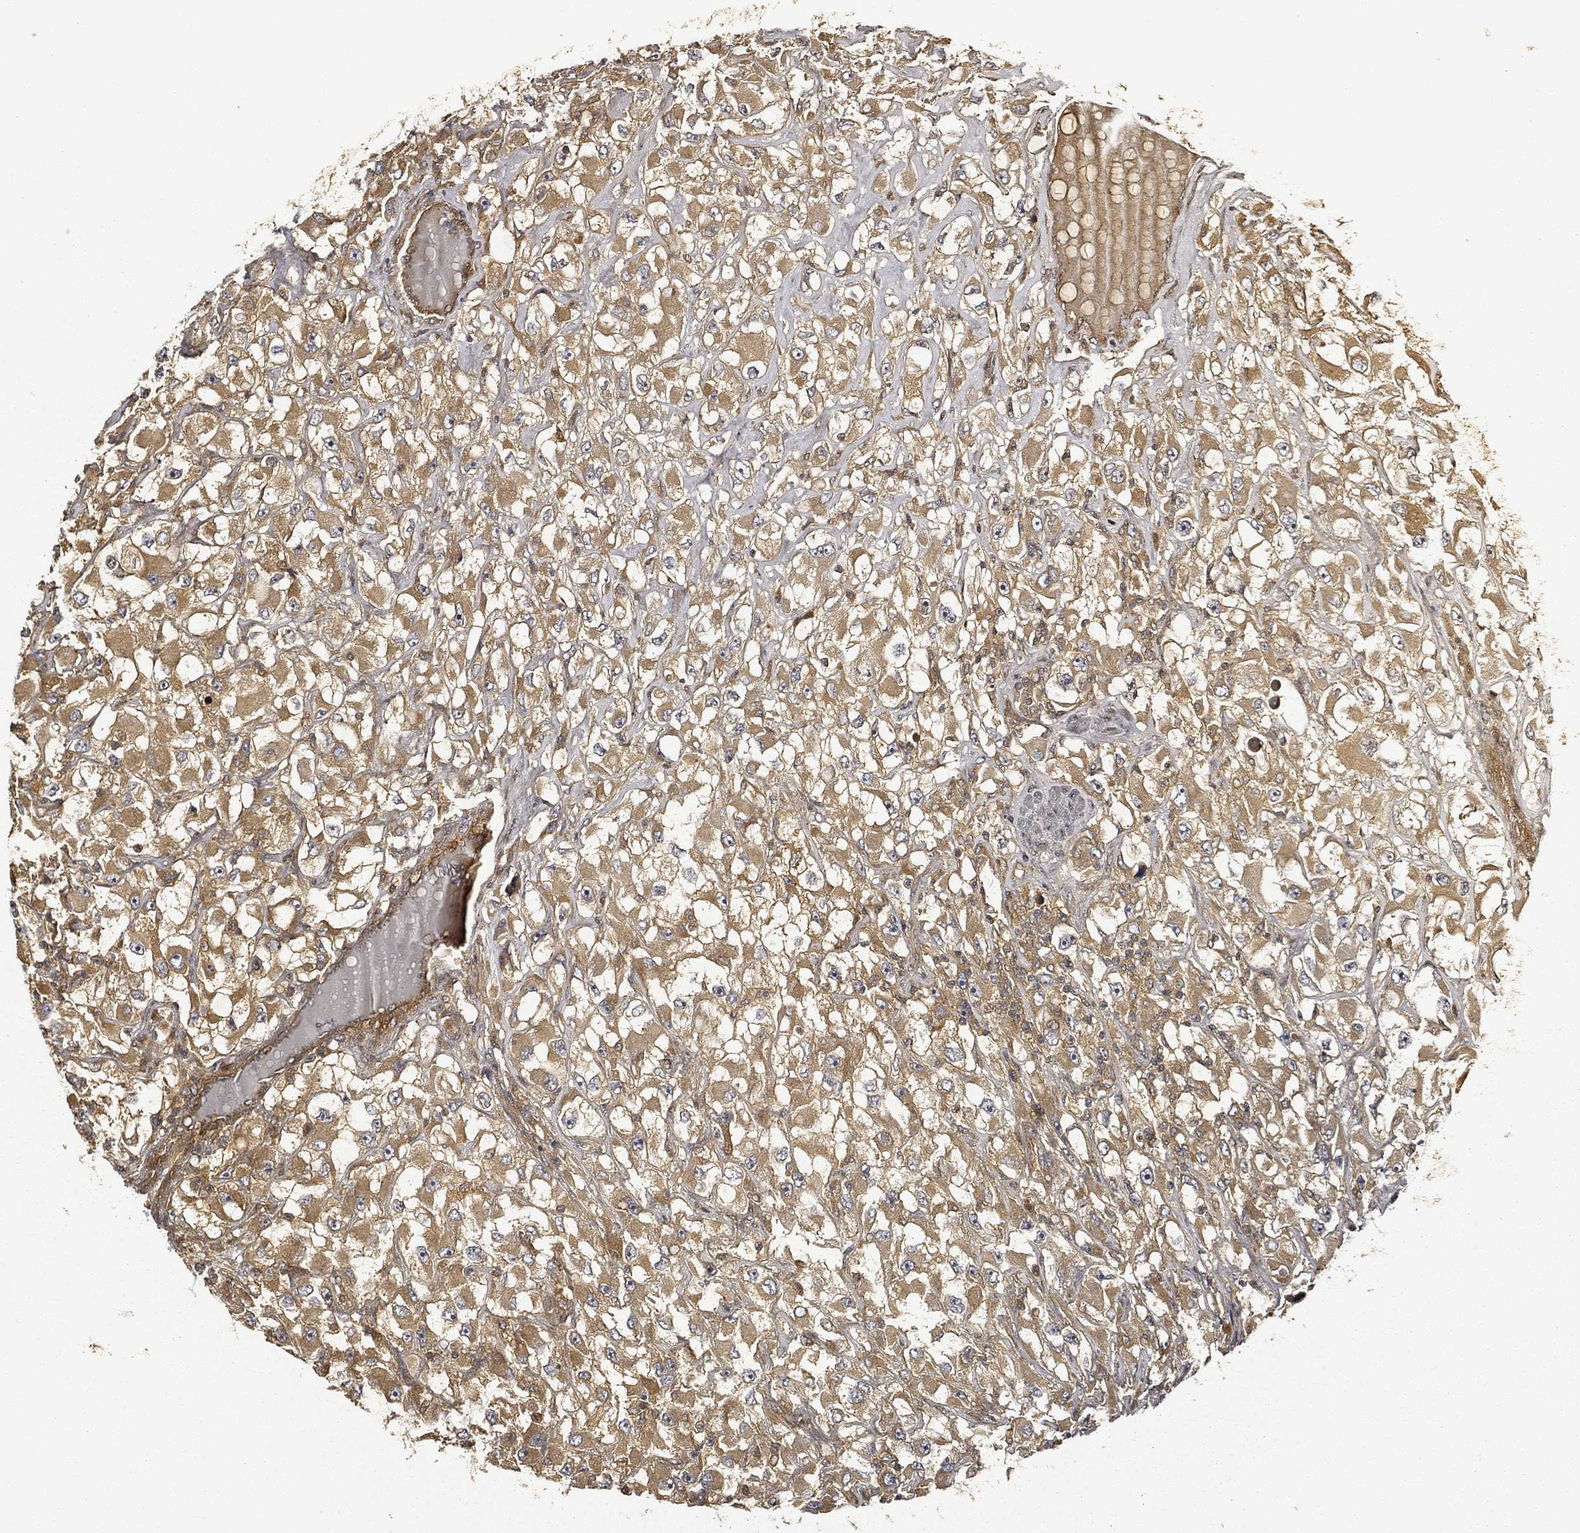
{"staining": {"intensity": "moderate", "quantity": "25%-75%", "location": "cytoplasmic/membranous"}, "tissue": "renal cancer", "cell_type": "Tumor cells", "image_type": "cancer", "snomed": [{"axis": "morphology", "description": "Adenocarcinoma, NOS"}, {"axis": "topography", "description": "Kidney"}], "caption": "Immunohistochemistry histopathology image of human renal cancer stained for a protein (brown), which shows medium levels of moderate cytoplasmic/membranous staining in about 25%-75% of tumor cells.", "gene": "BABAM2", "patient": {"sex": "female", "age": 52}}